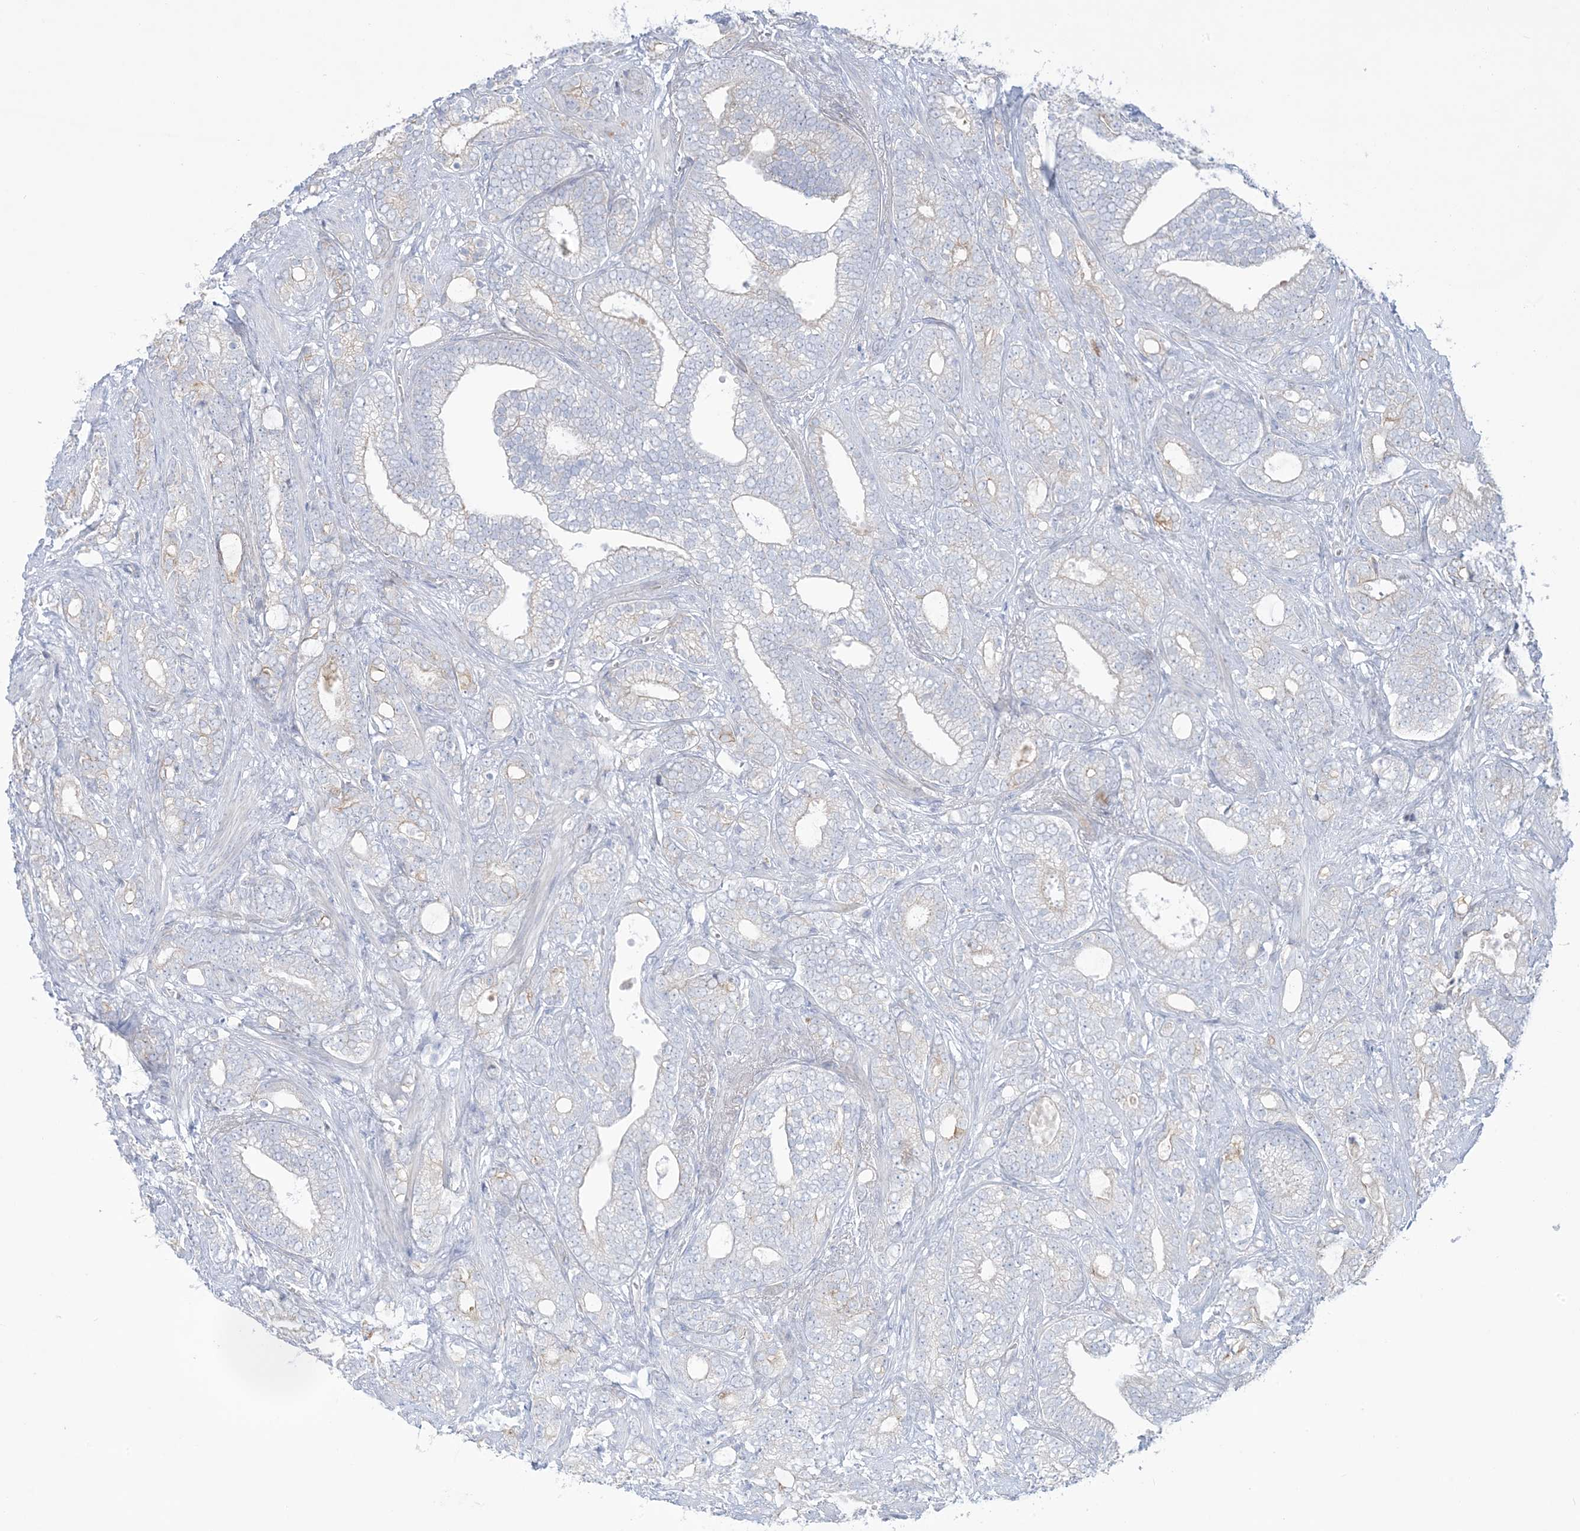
{"staining": {"intensity": "negative", "quantity": "none", "location": "none"}, "tissue": "prostate cancer", "cell_type": "Tumor cells", "image_type": "cancer", "snomed": [{"axis": "morphology", "description": "Adenocarcinoma, High grade"}, {"axis": "topography", "description": "Prostate and seminal vesicle, NOS"}], "caption": "Prostate cancer was stained to show a protein in brown. There is no significant expression in tumor cells.", "gene": "ATP11C", "patient": {"sex": "male", "age": 67}}